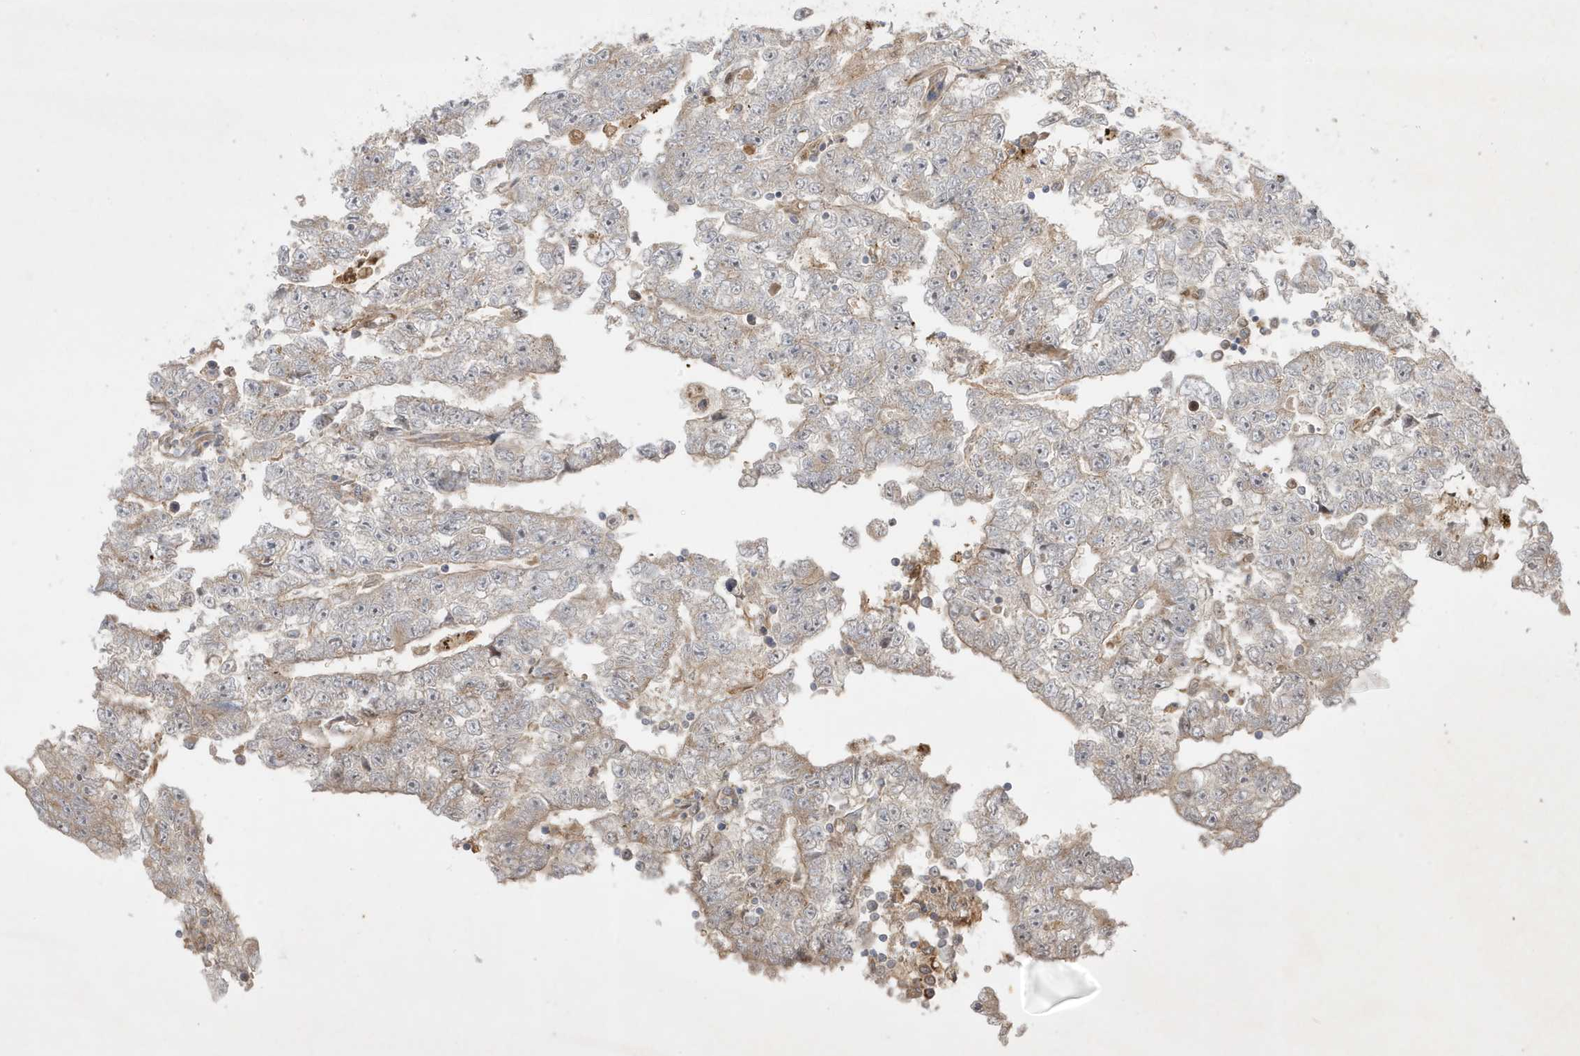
{"staining": {"intensity": "weak", "quantity": "25%-75%", "location": "cytoplasmic/membranous"}, "tissue": "testis cancer", "cell_type": "Tumor cells", "image_type": "cancer", "snomed": [{"axis": "morphology", "description": "Carcinoma, Embryonal, NOS"}, {"axis": "topography", "description": "Testis"}], "caption": "Brown immunohistochemical staining in testis cancer reveals weak cytoplasmic/membranous expression in approximately 25%-75% of tumor cells.", "gene": "IFT57", "patient": {"sex": "male", "age": 25}}